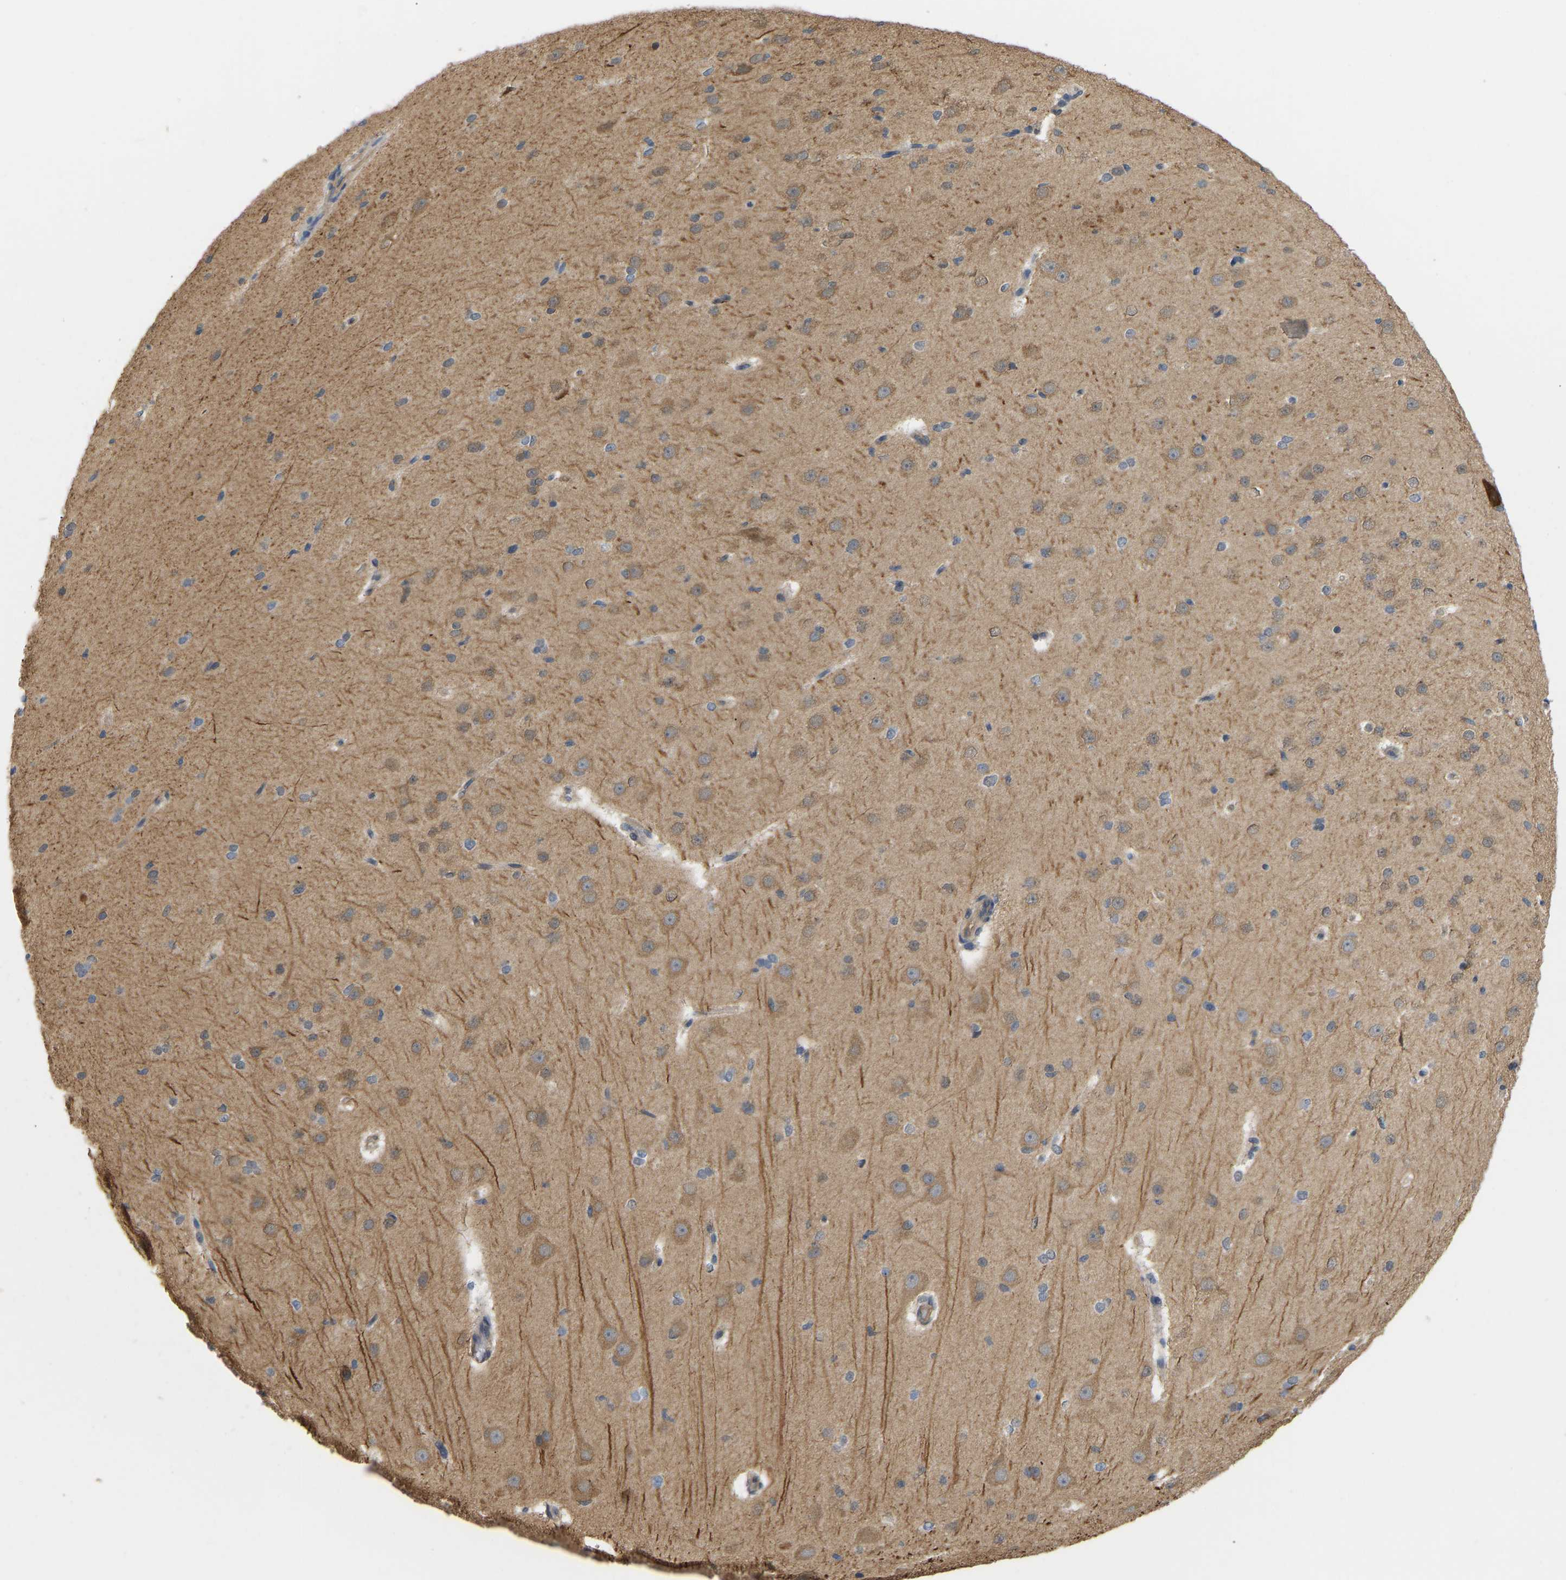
{"staining": {"intensity": "weak", "quantity": ">75%", "location": "cytoplasmic/membranous"}, "tissue": "cerebral cortex", "cell_type": "Endothelial cells", "image_type": "normal", "snomed": [{"axis": "morphology", "description": "Normal tissue, NOS"}, {"axis": "morphology", "description": "Developmental malformation"}, {"axis": "topography", "description": "Cerebral cortex"}], "caption": "Immunohistochemistry histopathology image of normal cerebral cortex stained for a protein (brown), which shows low levels of weak cytoplasmic/membranous staining in about >75% of endothelial cells.", "gene": "BEND3", "patient": {"sex": "female", "age": 30}}